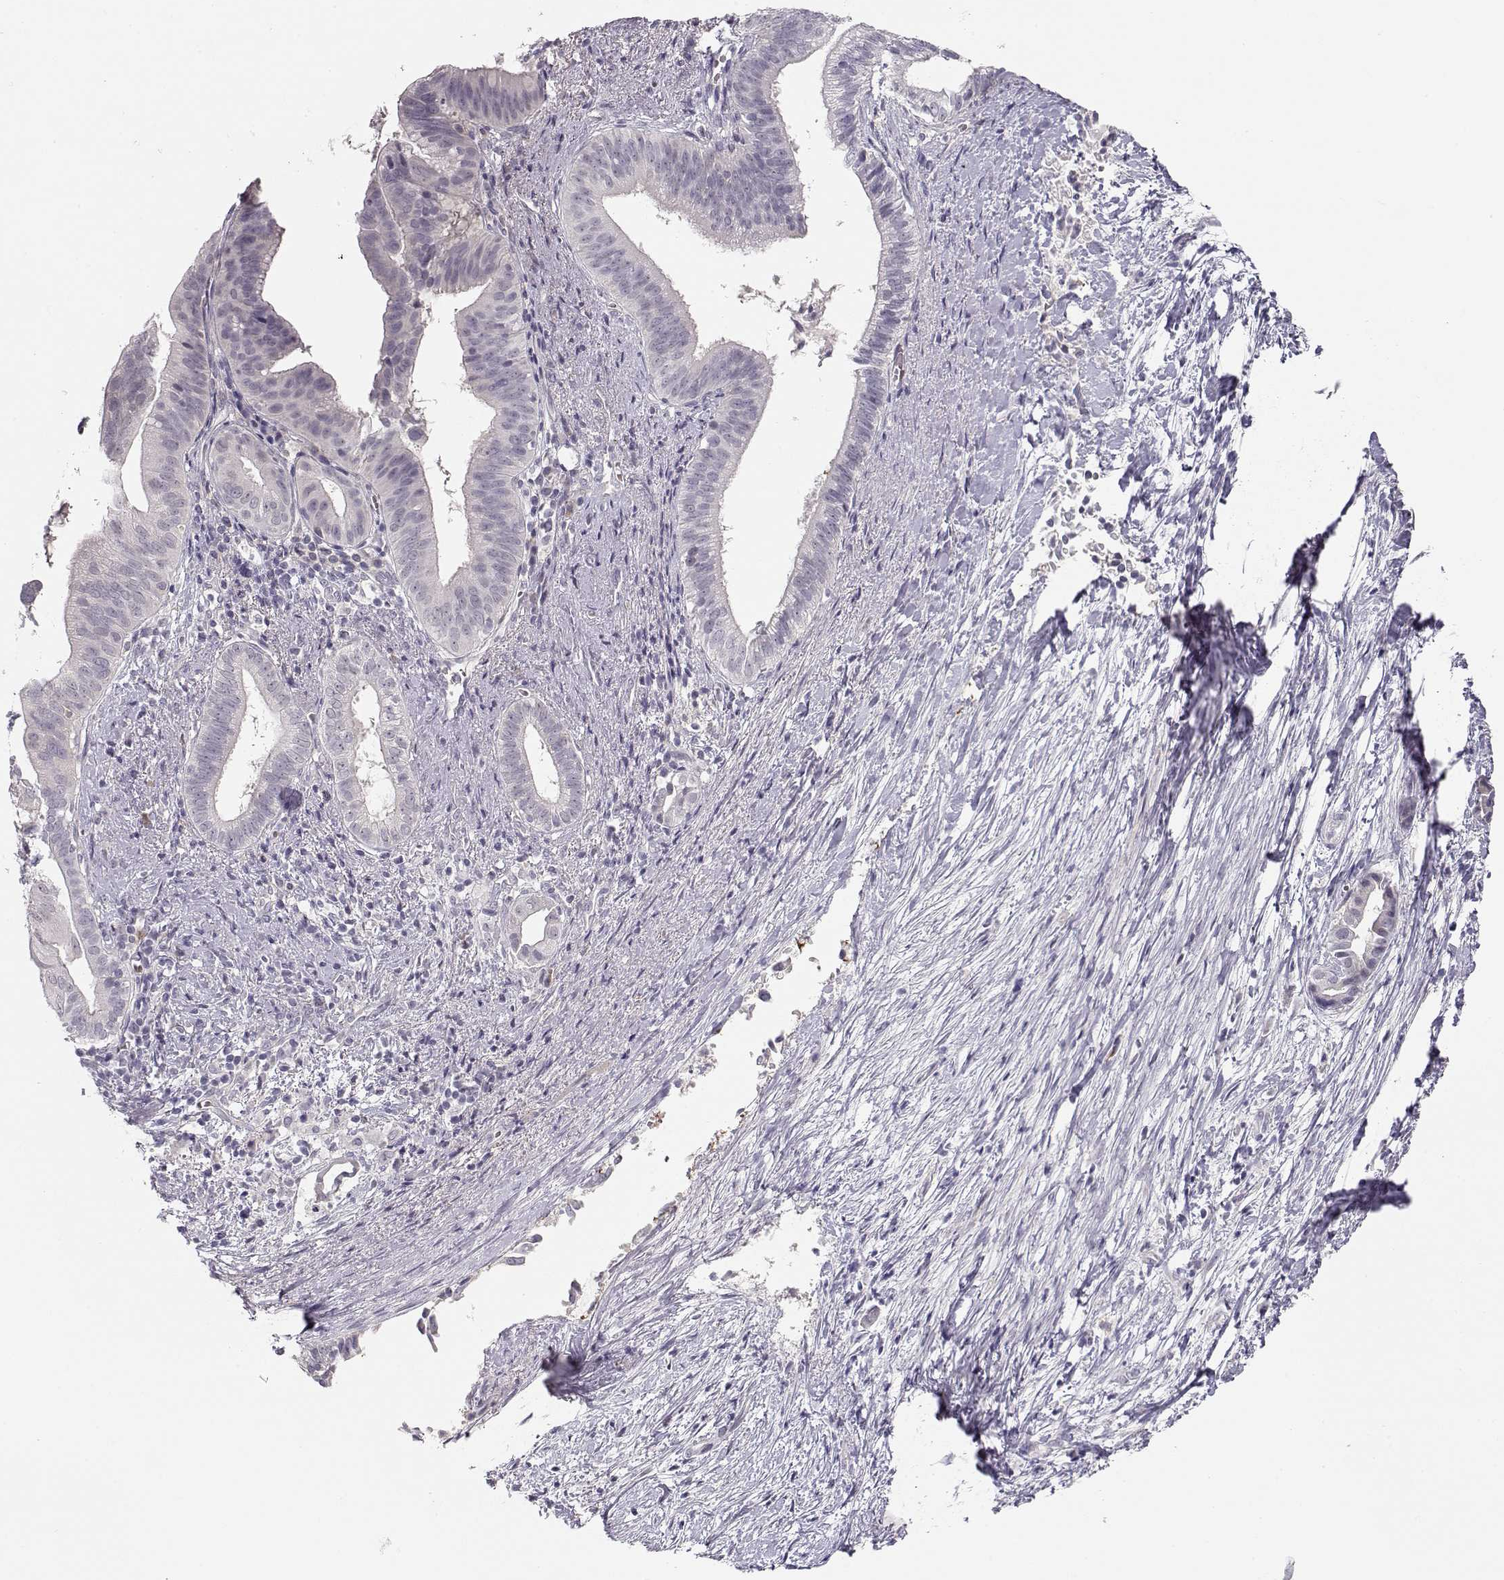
{"staining": {"intensity": "negative", "quantity": "none", "location": "none"}, "tissue": "pancreatic cancer", "cell_type": "Tumor cells", "image_type": "cancer", "snomed": [{"axis": "morphology", "description": "Adenocarcinoma, NOS"}, {"axis": "topography", "description": "Pancreas"}], "caption": "Pancreatic cancer (adenocarcinoma) stained for a protein using IHC demonstrates no staining tumor cells.", "gene": "TTC26", "patient": {"sex": "male", "age": 61}}